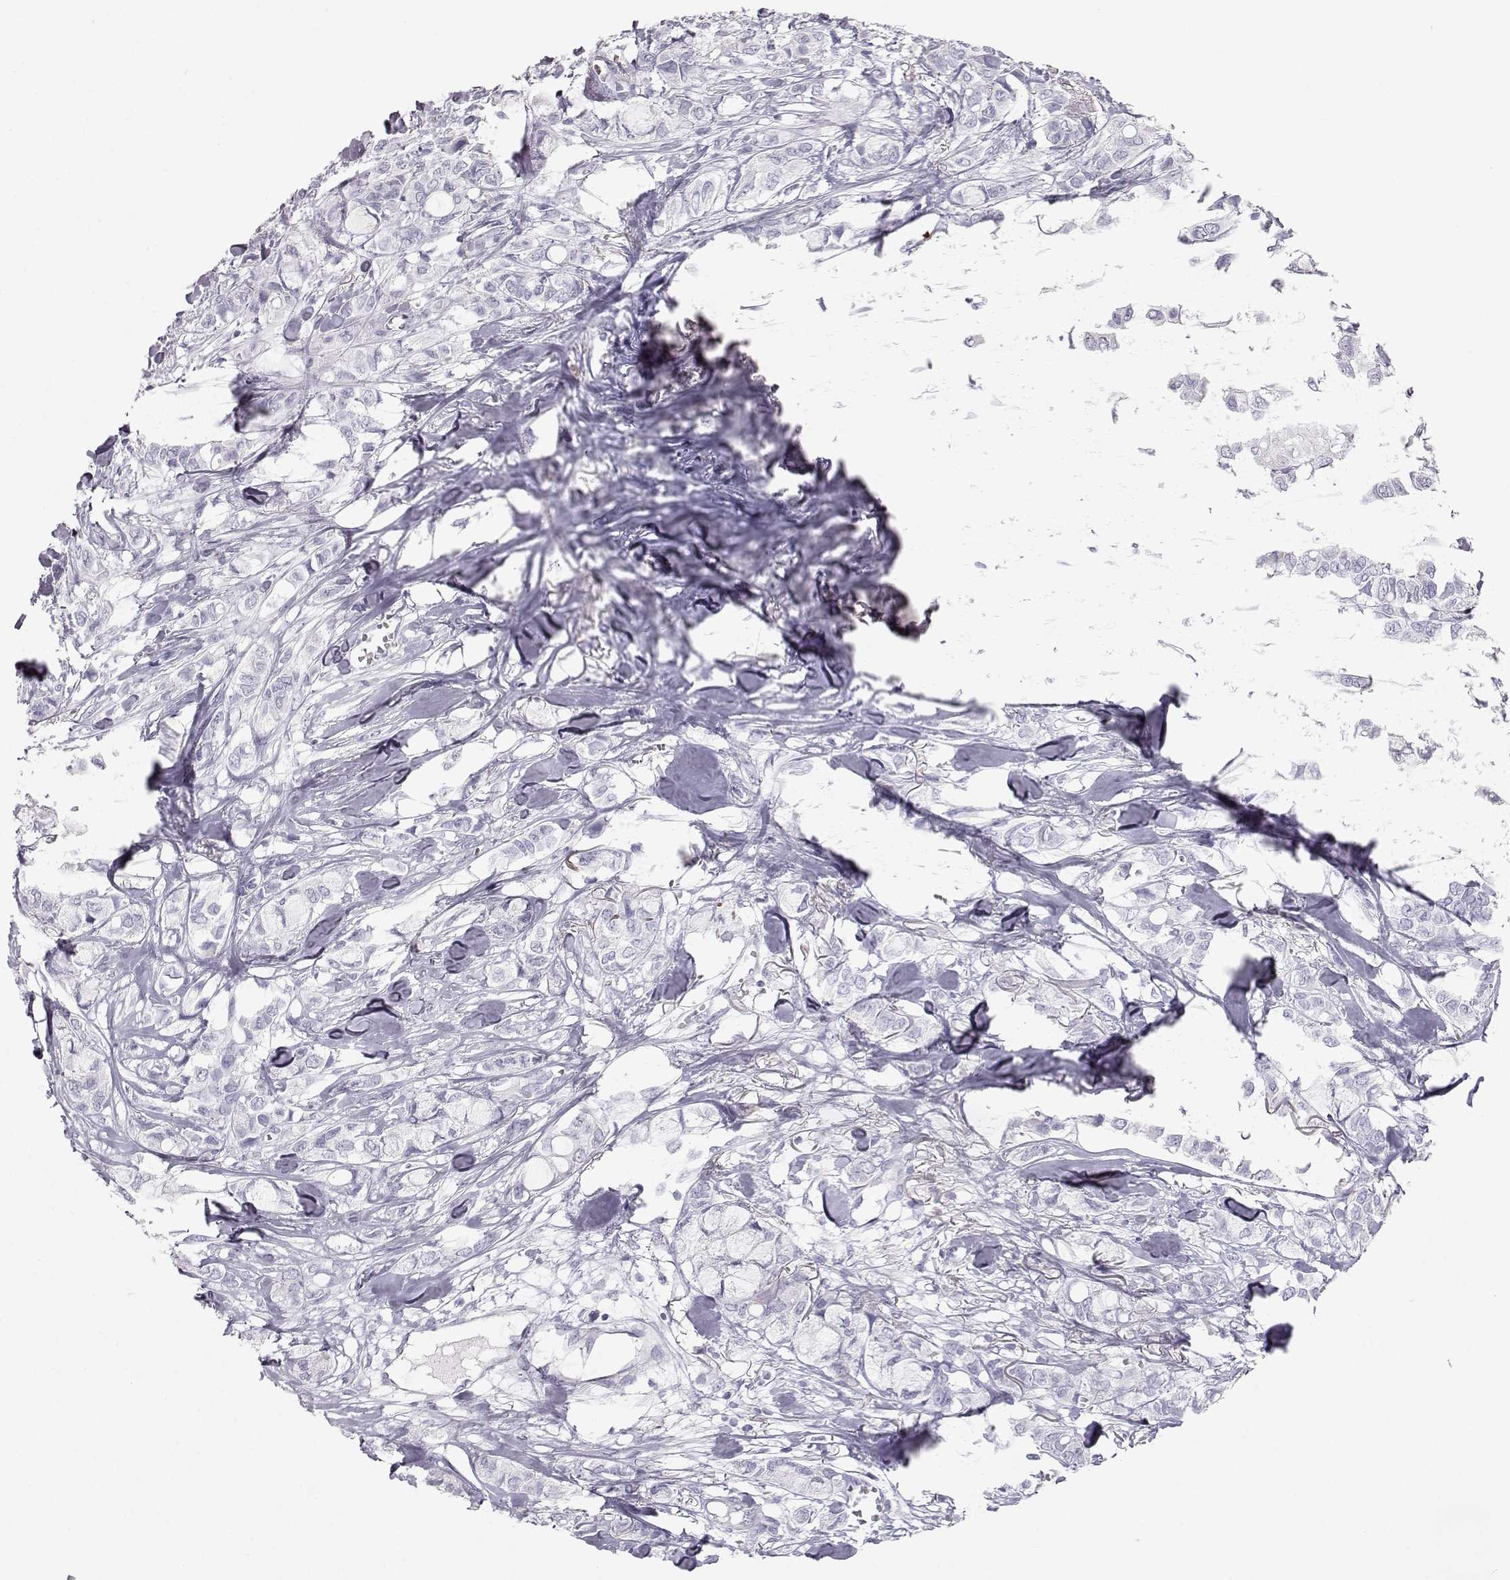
{"staining": {"intensity": "negative", "quantity": "none", "location": "none"}, "tissue": "breast cancer", "cell_type": "Tumor cells", "image_type": "cancer", "snomed": [{"axis": "morphology", "description": "Duct carcinoma"}, {"axis": "topography", "description": "Breast"}], "caption": "High magnification brightfield microscopy of breast cancer (intraductal carcinoma) stained with DAB (3,3'-diaminobenzidine) (brown) and counterstained with hematoxylin (blue): tumor cells show no significant expression. Nuclei are stained in blue.", "gene": "KRTAP16-1", "patient": {"sex": "female", "age": 85}}